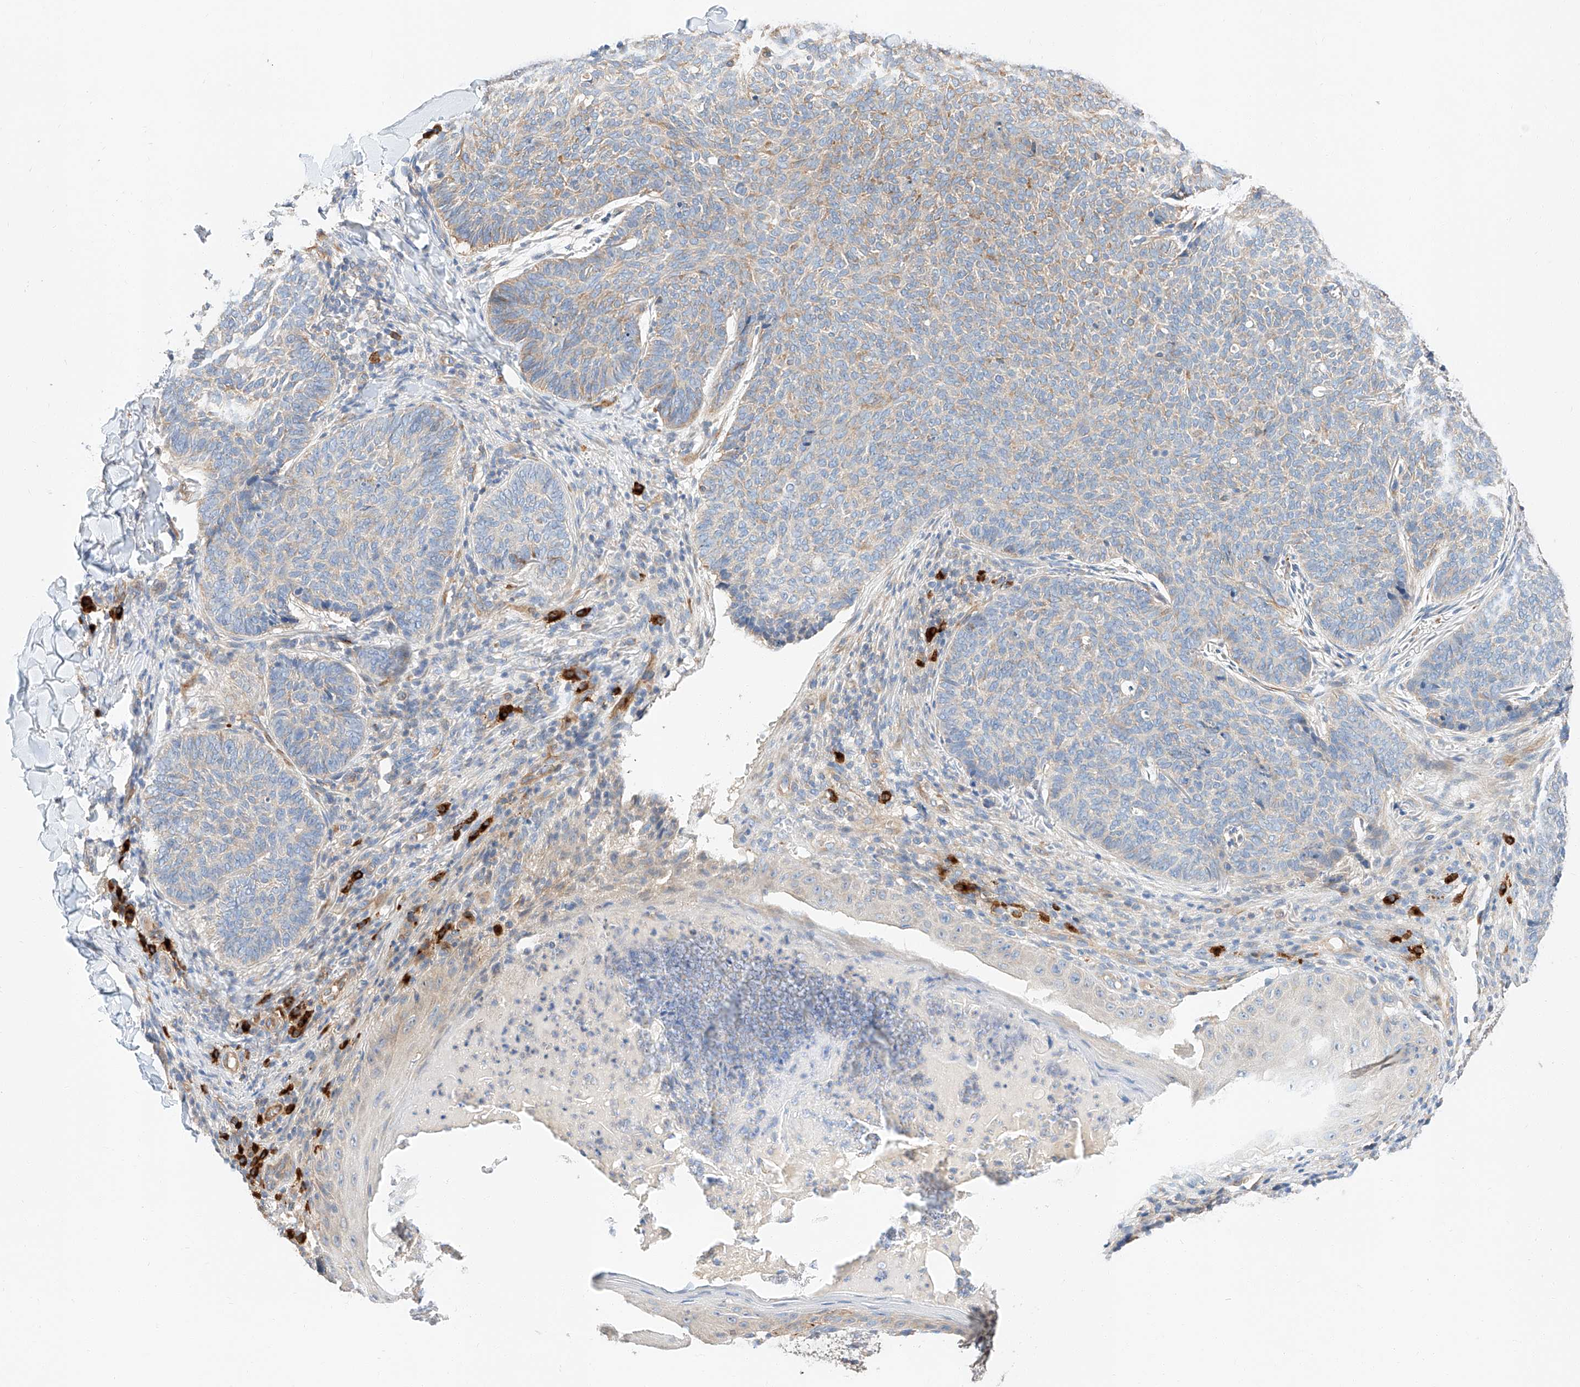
{"staining": {"intensity": "weak", "quantity": "25%-75%", "location": "cytoplasmic/membranous"}, "tissue": "skin cancer", "cell_type": "Tumor cells", "image_type": "cancer", "snomed": [{"axis": "morphology", "description": "Normal tissue, NOS"}, {"axis": "morphology", "description": "Basal cell carcinoma"}, {"axis": "topography", "description": "Skin"}], "caption": "Skin cancer (basal cell carcinoma) was stained to show a protein in brown. There is low levels of weak cytoplasmic/membranous expression in about 25%-75% of tumor cells. (DAB (3,3'-diaminobenzidine) = brown stain, brightfield microscopy at high magnification).", "gene": "GLMN", "patient": {"sex": "male", "age": 50}}